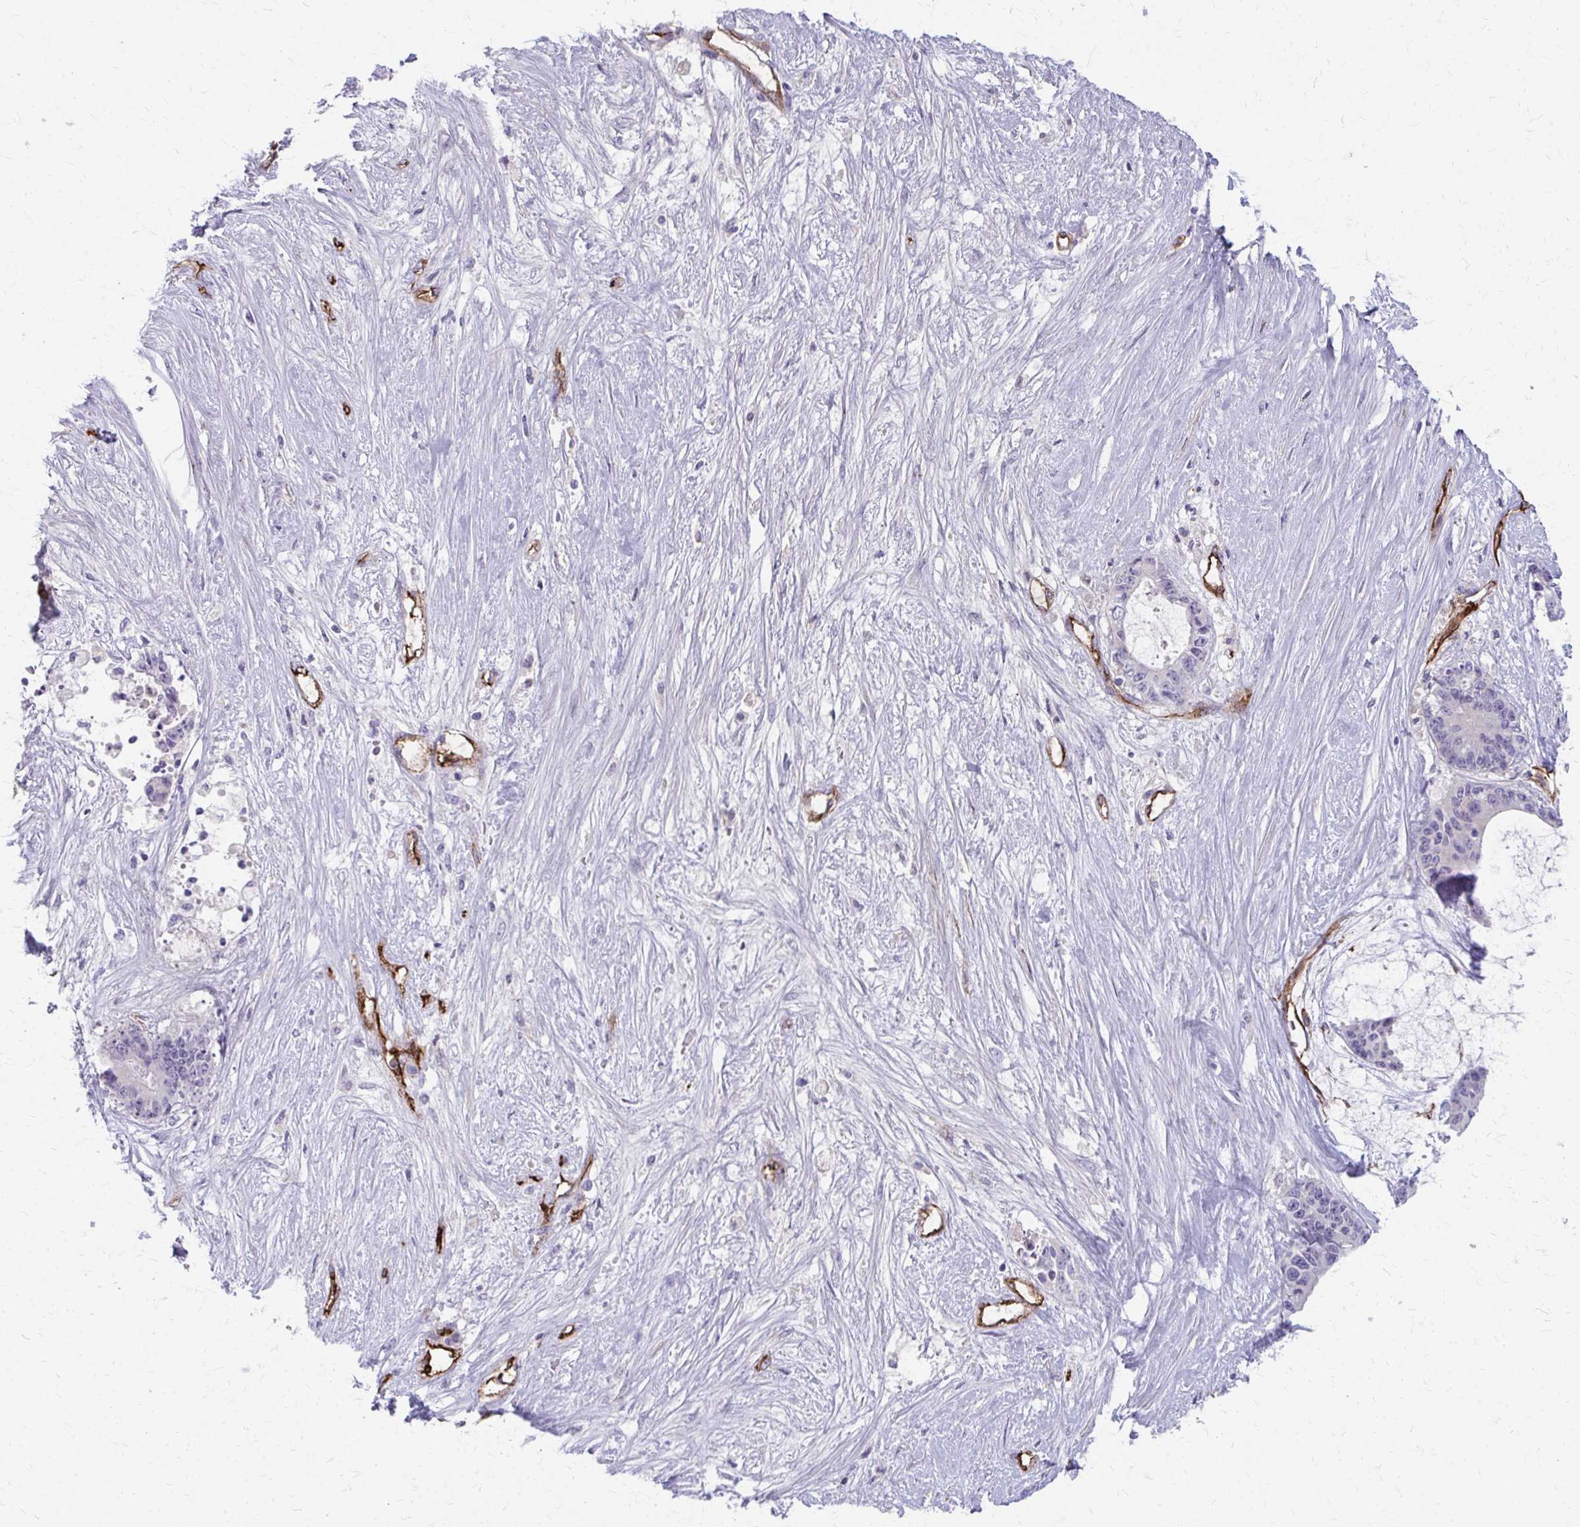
{"staining": {"intensity": "negative", "quantity": "none", "location": "none"}, "tissue": "liver cancer", "cell_type": "Tumor cells", "image_type": "cancer", "snomed": [{"axis": "morphology", "description": "Normal tissue, NOS"}, {"axis": "morphology", "description": "Cholangiocarcinoma"}, {"axis": "topography", "description": "Liver"}, {"axis": "topography", "description": "Peripheral nerve tissue"}], "caption": "Immunohistochemistry photomicrograph of neoplastic tissue: human cholangiocarcinoma (liver) stained with DAB shows no significant protein expression in tumor cells.", "gene": "ADIPOQ", "patient": {"sex": "female", "age": 73}}